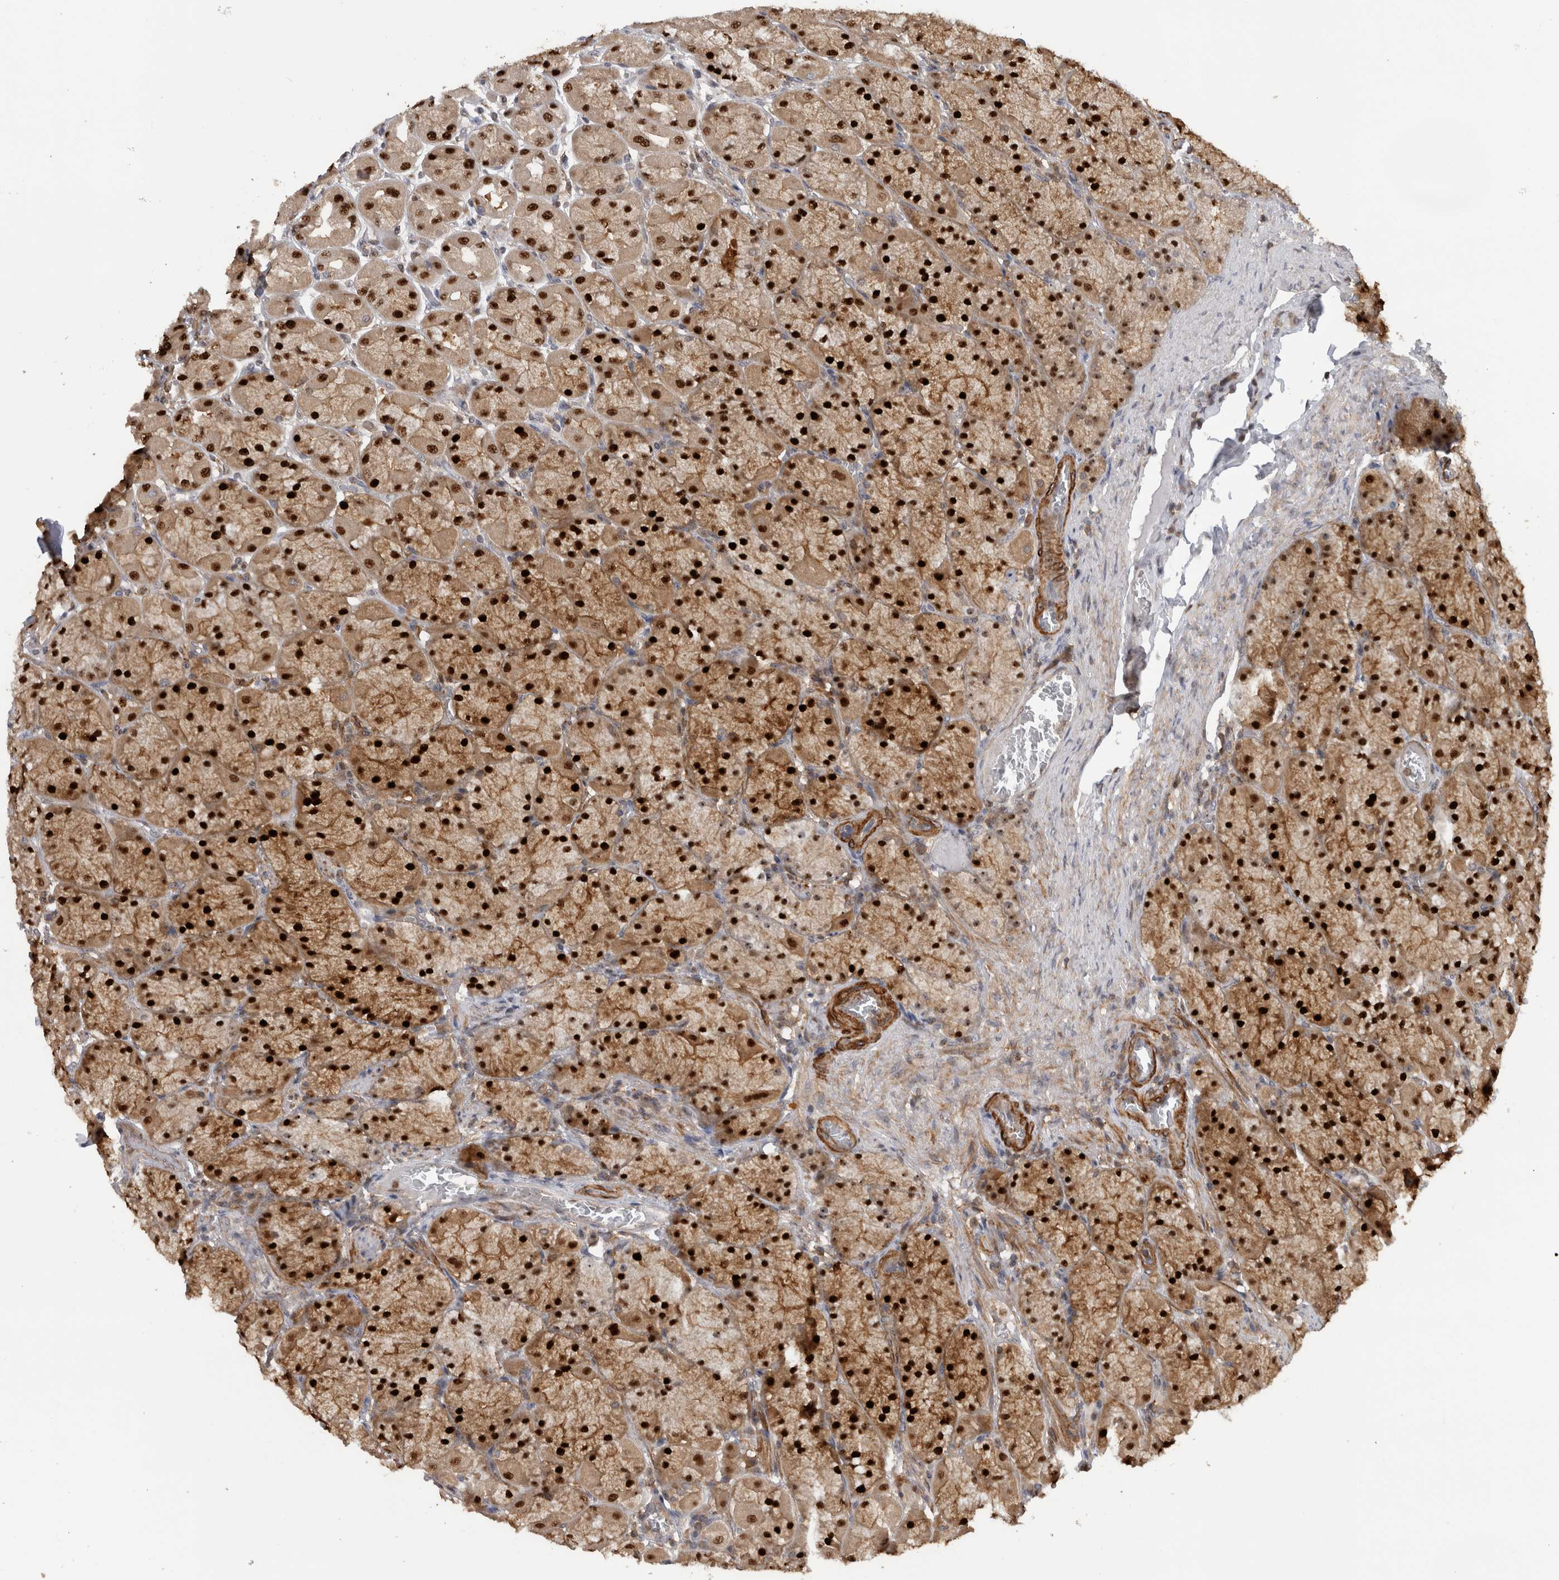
{"staining": {"intensity": "strong", "quantity": ">75%", "location": "cytoplasmic/membranous,nuclear"}, "tissue": "stomach", "cell_type": "Glandular cells", "image_type": "normal", "snomed": [{"axis": "morphology", "description": "Normal tissue, NOS"}, {"axis": "topography", "description": "Stomach, upper"}], "caption": "Immunohistochemistry micrograph of normal stomach stained for a protein (brown), which exhibits high levels of strong cytoplasmic/membranous,nuclear staining in approximately >75% of glandular cells.", "gene": "TDRD7", "patient": {"sex": "female", "age": 56}}